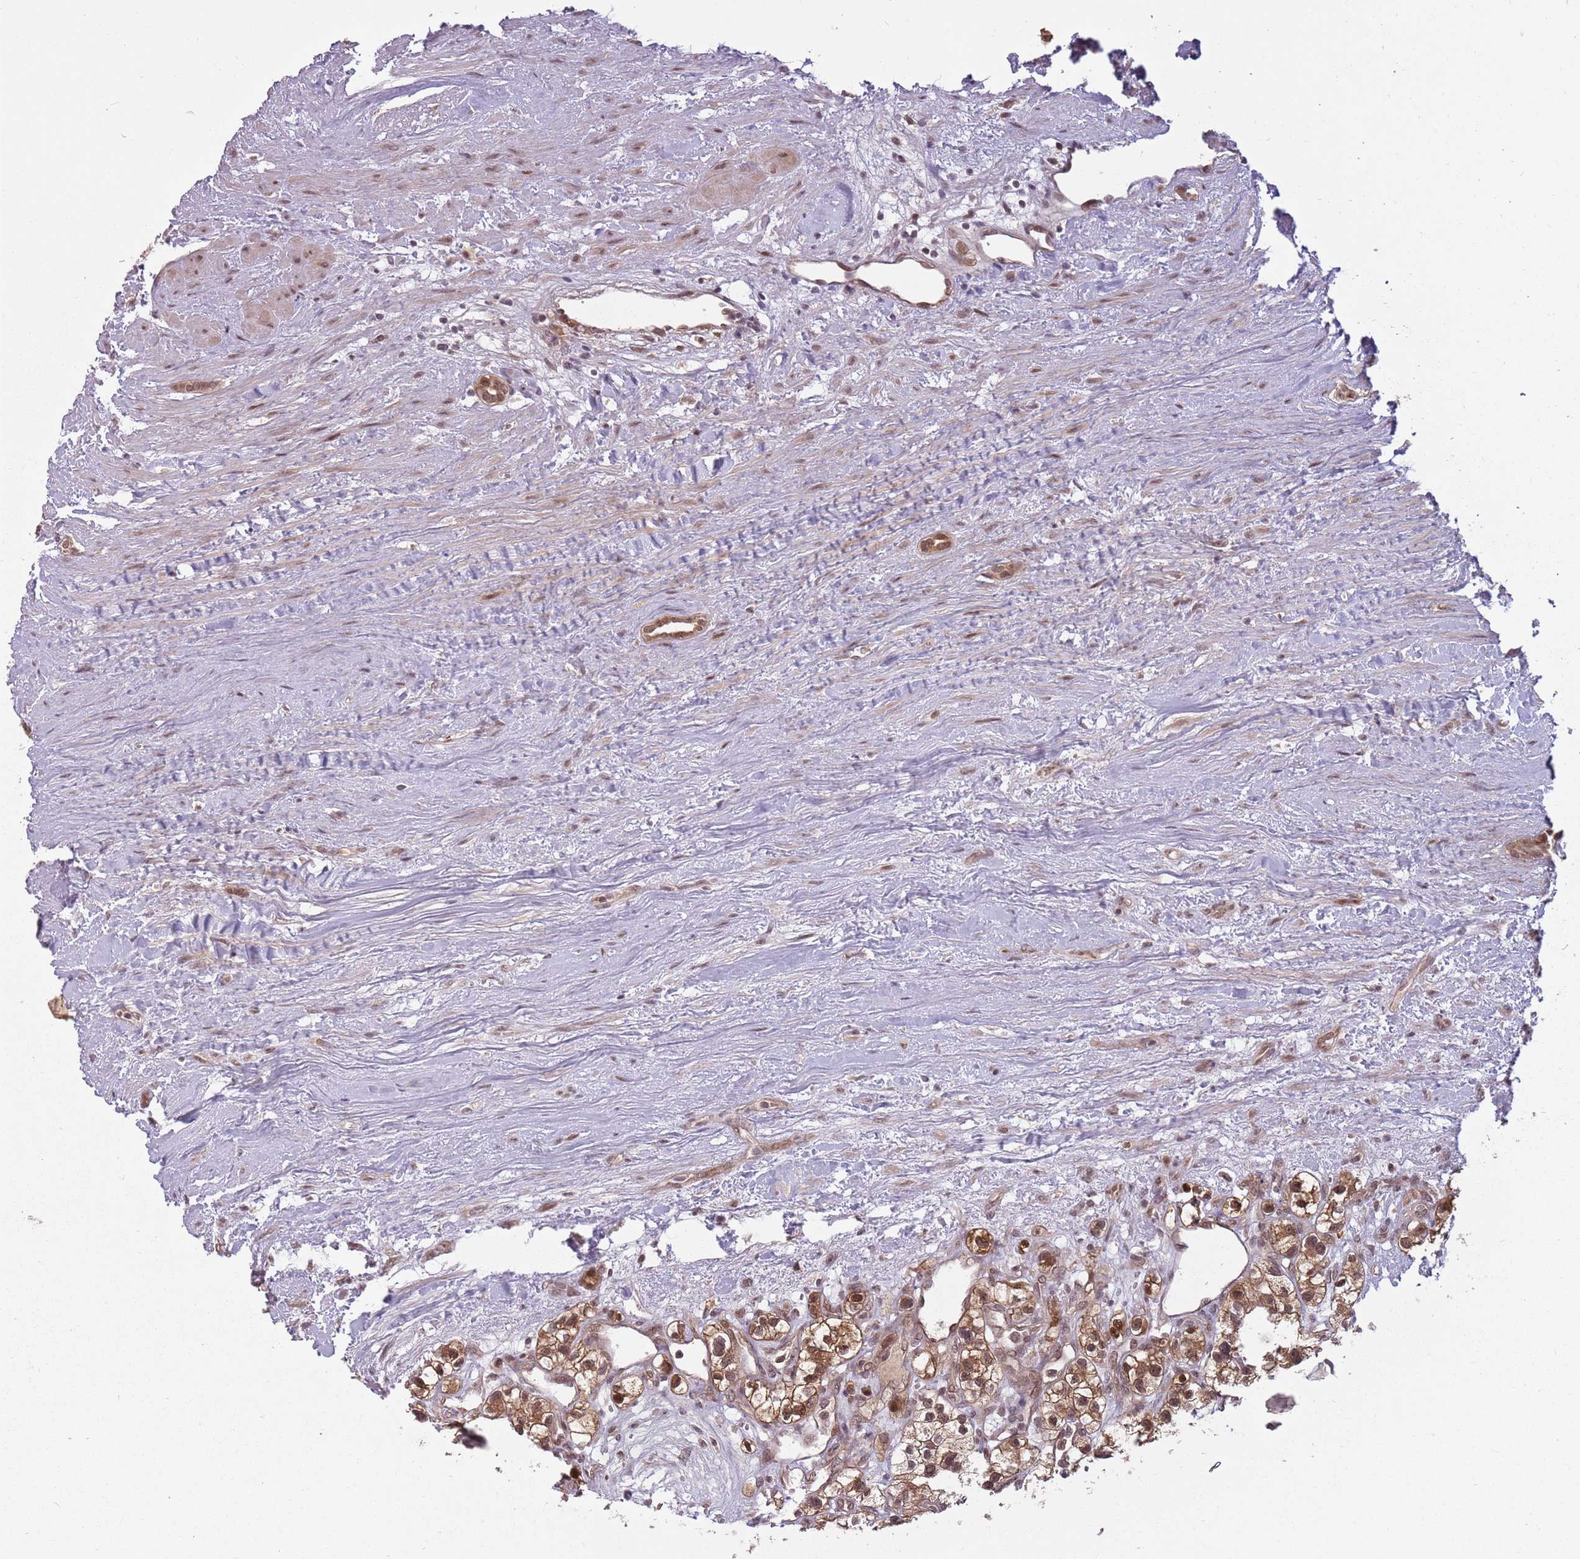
{"staining": {"intensity": "moderate", "quantity": ">75%", "location": "cytoplasmic/membranous,nuclear"}, "tissue": "renal cancer", "cell_type": "Tumor cells", "image_type": "cancer", "snomed": [{"axis": "morphology", "description": "Adenocarcinoma, NOS"}, {"axis": "topography", "description": "Kidney"}], "caption": "IHC histopathology image of neoplastic tissue: adenocarcinoma (renal) stained using immunohistochemistry (IHC) exhibits medium levels of moderate protein expression localized specifically in the cytoplasmic/membranous and nuclear of tumor cells, appearing as a cytoplasmic/membranous and nuclear brown color.", "gene": "ADAMTS3", "patient": {"sex": "female", "age": 57}}